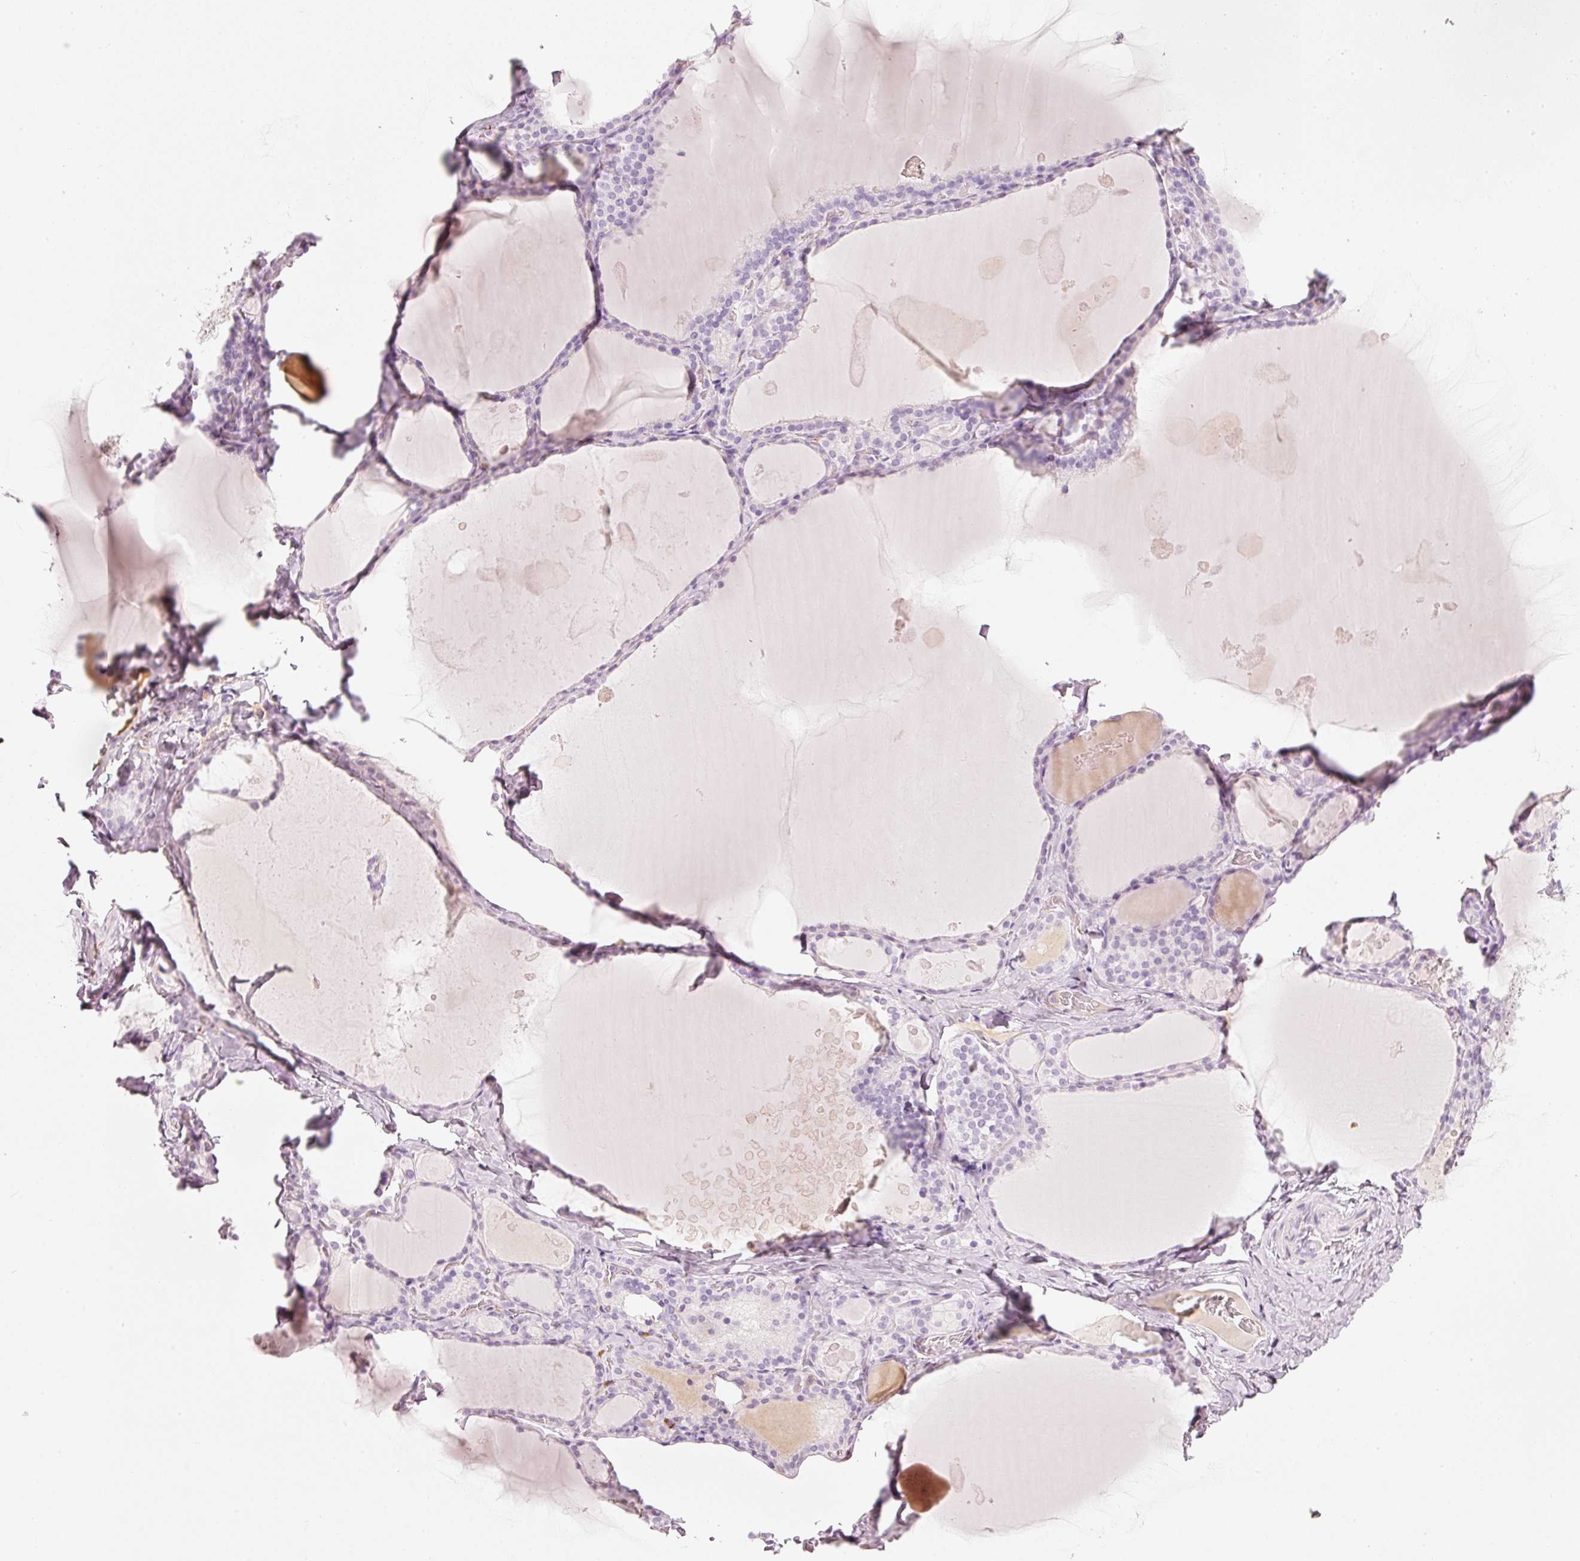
{"staining": {"intensity": "negative", "quantity": "none", "location": "none"}, "tissue": "thyroid gland", "cell_type": "Glandular cells", "image_type": "normal", "snomed": [{"axis": "morphology", "description": "Normal tissue, NOS"}, {"axis": "topography", "description": "Thyroid gland"}], "caption": "High power microscopy photomicrograph of an immunohistochemistry (IHC) photomicrograph of unremarkable thyroid gland, revealing no significant expression in glandular cells.", "gene": "VCAM1", "patient": {"sex": "male", "age": 56}}